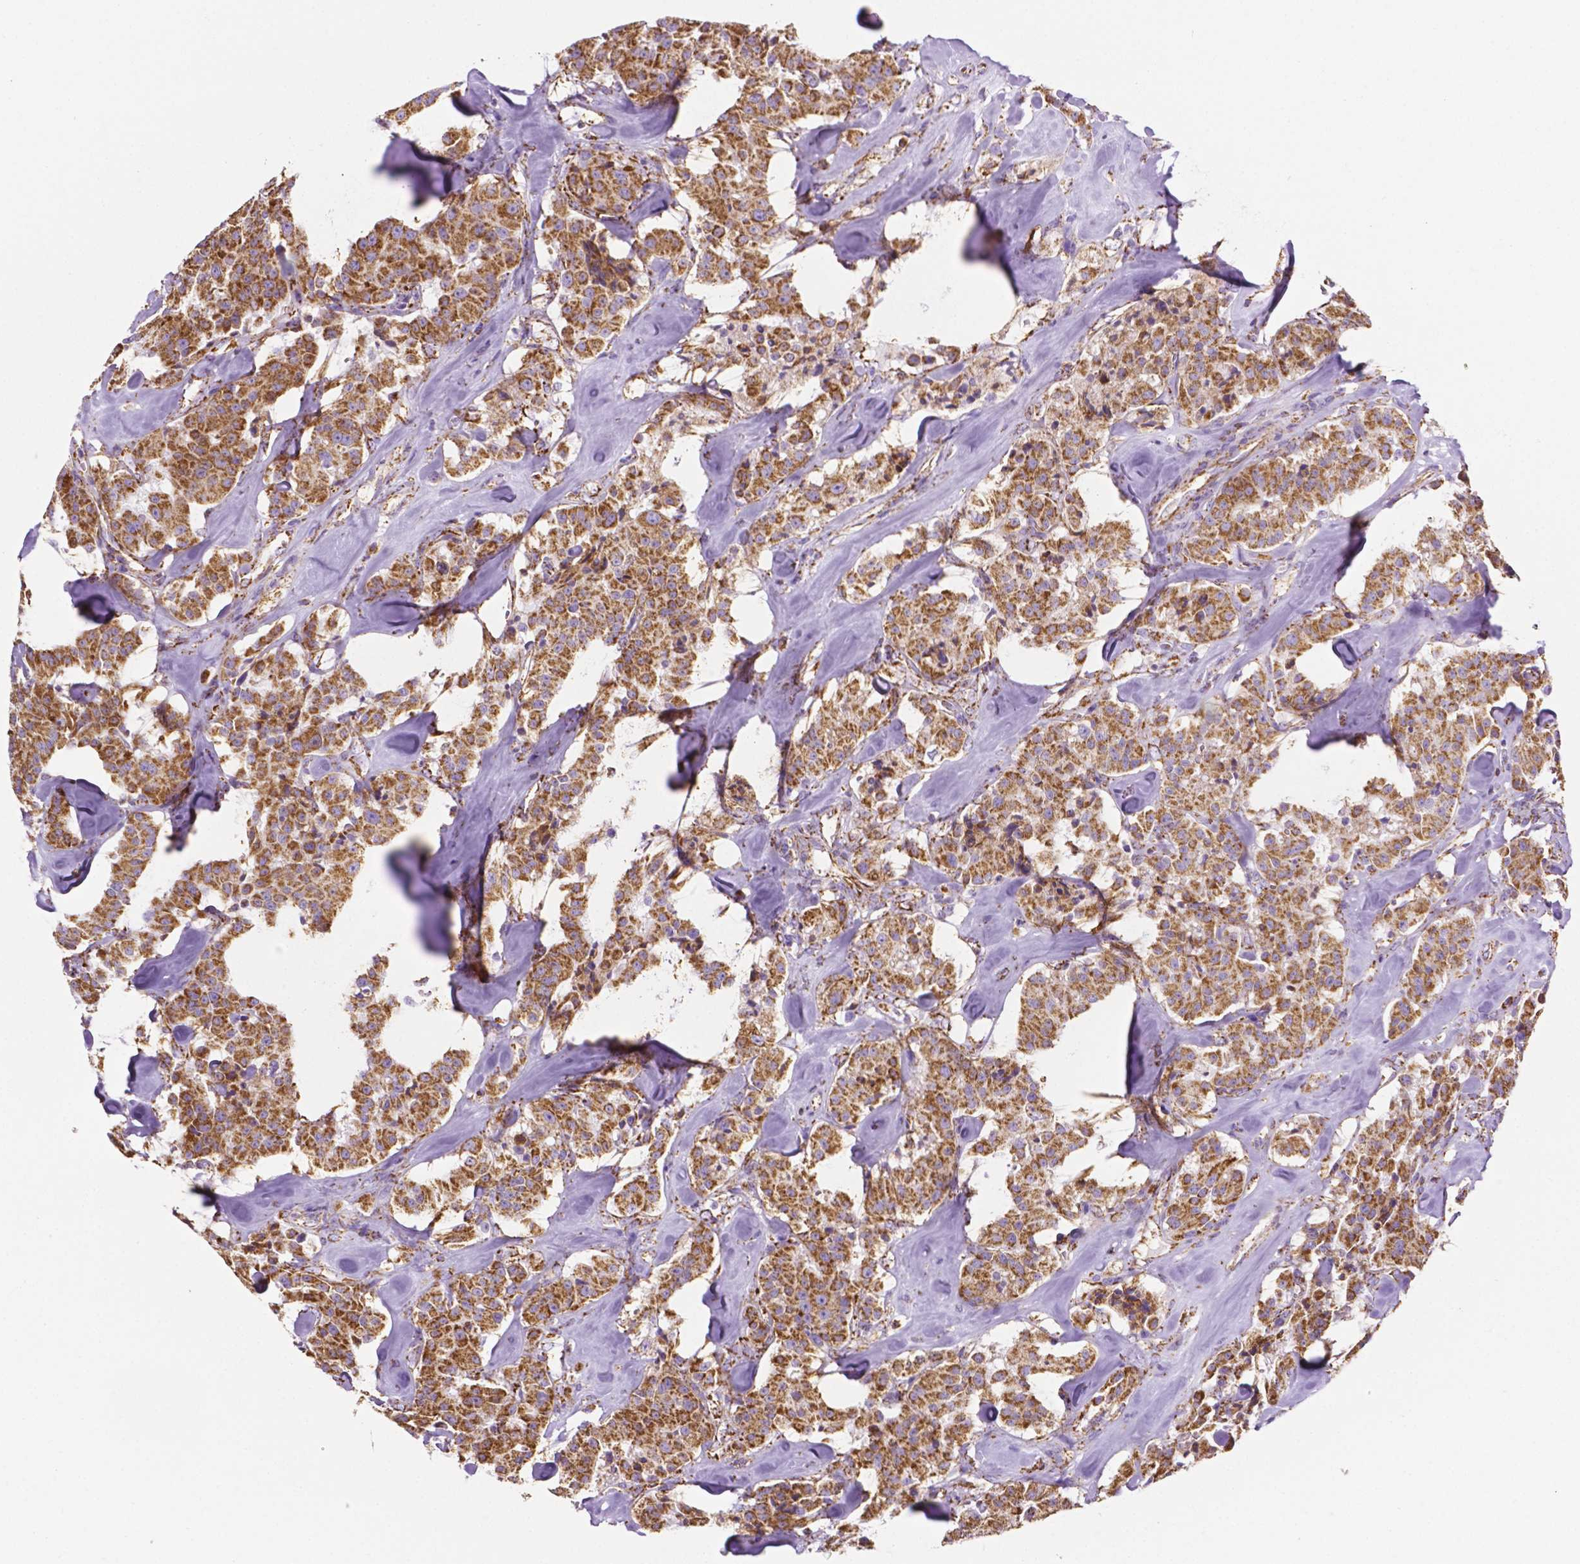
{"staining": {"intensity": "moderate", "quantity": ">75%", "location": "cytoplasmic/membranous"}, "tissue": "carcinoid", "cell_type": "Tumor cells", "image_type": "cancer", "snomed": [{"axis": "morphology", "description": "Carcinoid, malignant, NOS"}, {"axis": "topography", "description": "Pancreas"}], "caption": "Protein analysis of carcinoid (malignant) tissue reveals moderate cytoplasmic/membranous positivity in approximately >75% of tumor cells.", "gene": "RMDN3", "patient": {"sex": "male", "age": 41}}